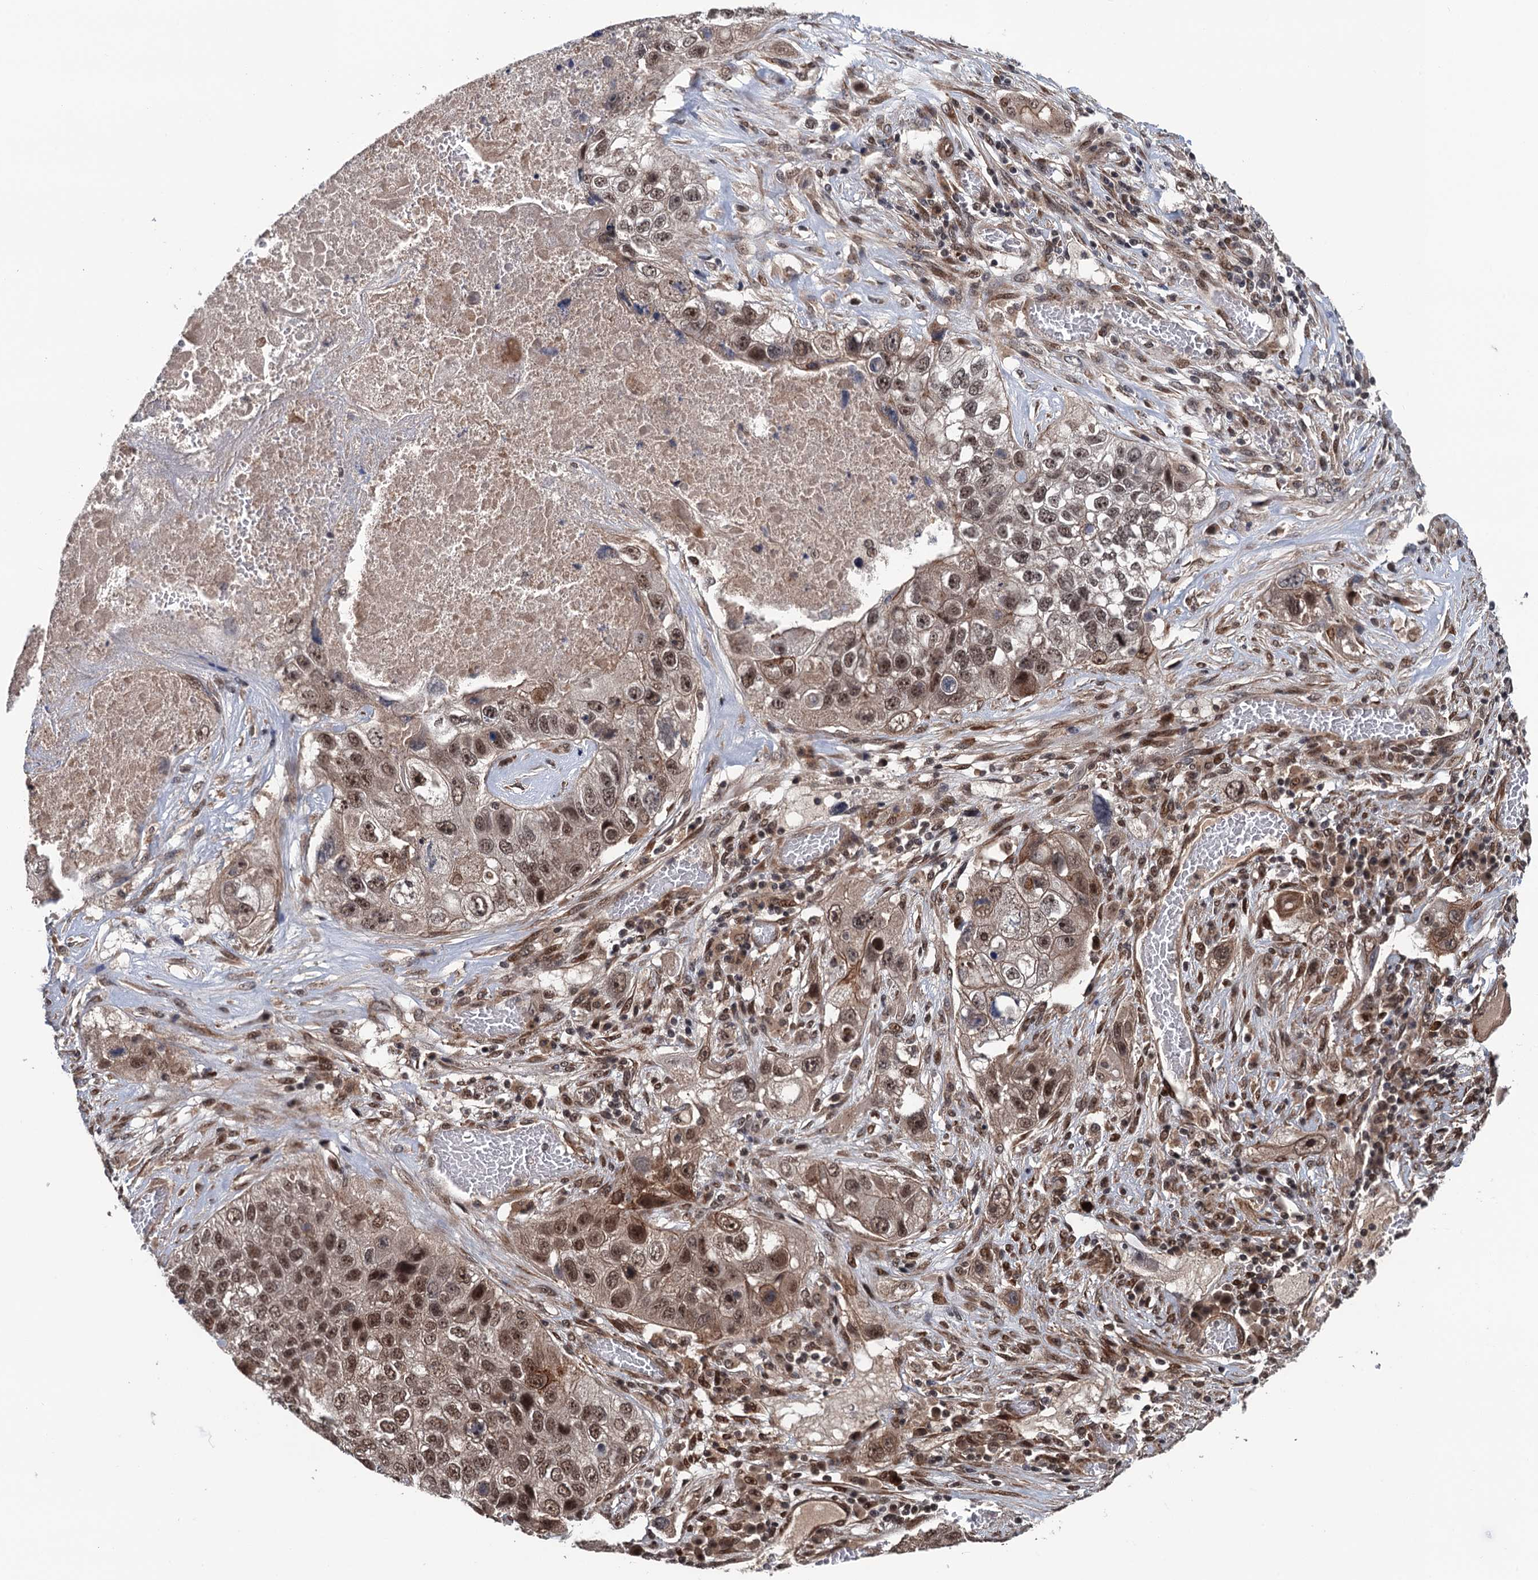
{"staining": {"intensity": "moderate", "quantity": ">75%", "location": "cytoplasmic/membranous,nuclear"}, "tissue": "lung cancer", "cell_type": "Tumor cells", "image_type": "cancer", "snomed": [{"axis": "morphology", "description": "Squamous cell carcinoma, NOS"}, {"axis": "topography", "description": "Lung"}], "caption": "This histopathology image exhibits IHC staining of human lung cancer (squamous cell carcinoma), with medium moderate cytoplasmic/membranous and nuclear positivity in approximately >75% of tumor cells.", "gene": "RASSF4", "patient": {"sex": "male", "age": 61}}